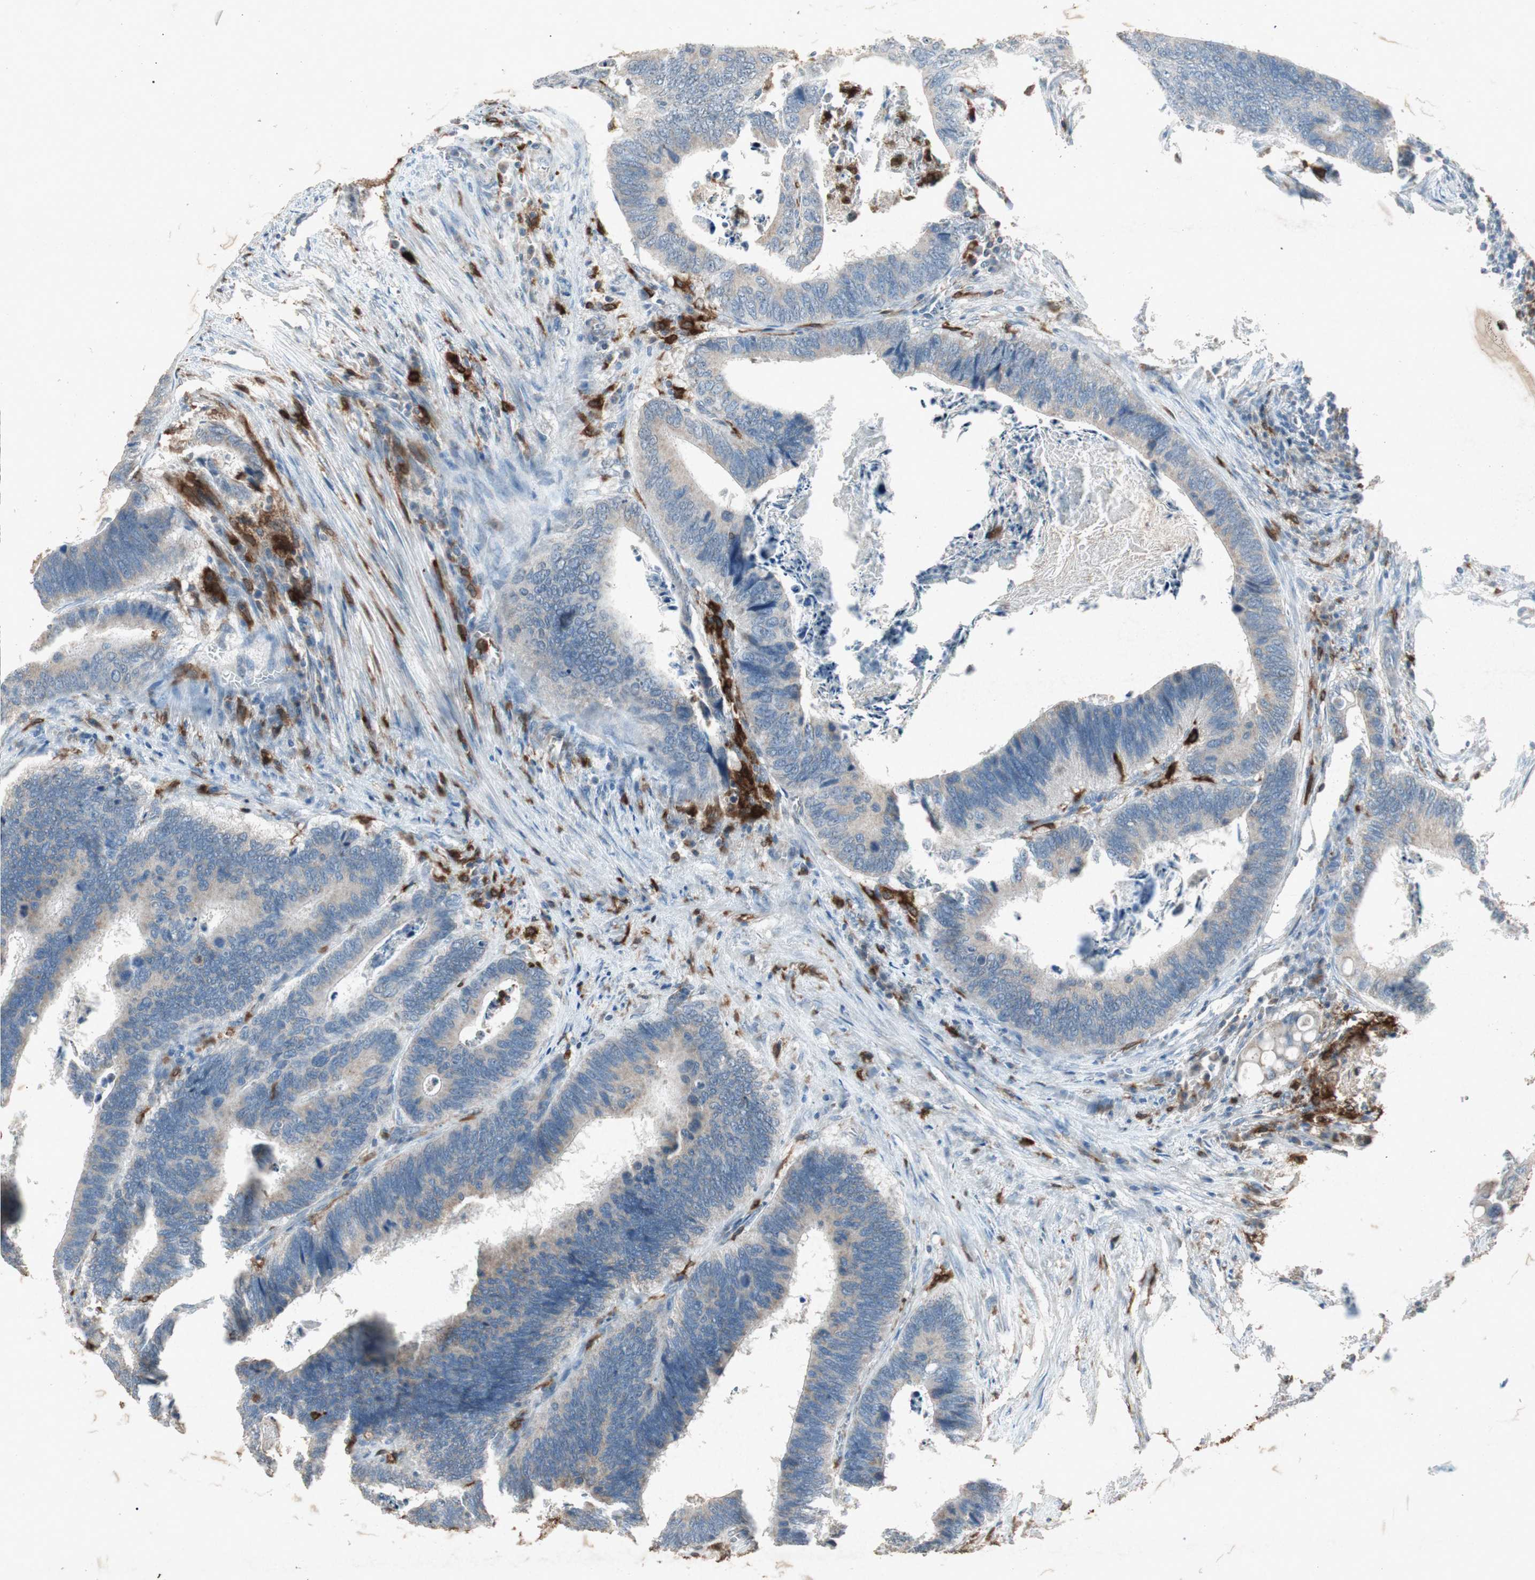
{"staining": {"intensity": "negative", "quantity": "none", "location": "none"}, "tissue": "colorectal cancer", "cell_type": "Tumor cells", "image_type": "cancer", "snomed": [{"axis": "morphology", "description": "Adenocarcinoma, NOS"}, {"axis": "topography", "description": "Colon"}], "caption": "An image of adenocarcinoma (colorectal) stained for a protein shows no brown staining in tumor cells.", "gene": "TYROBP", "patient": {"sex": "male", "age": 72}}